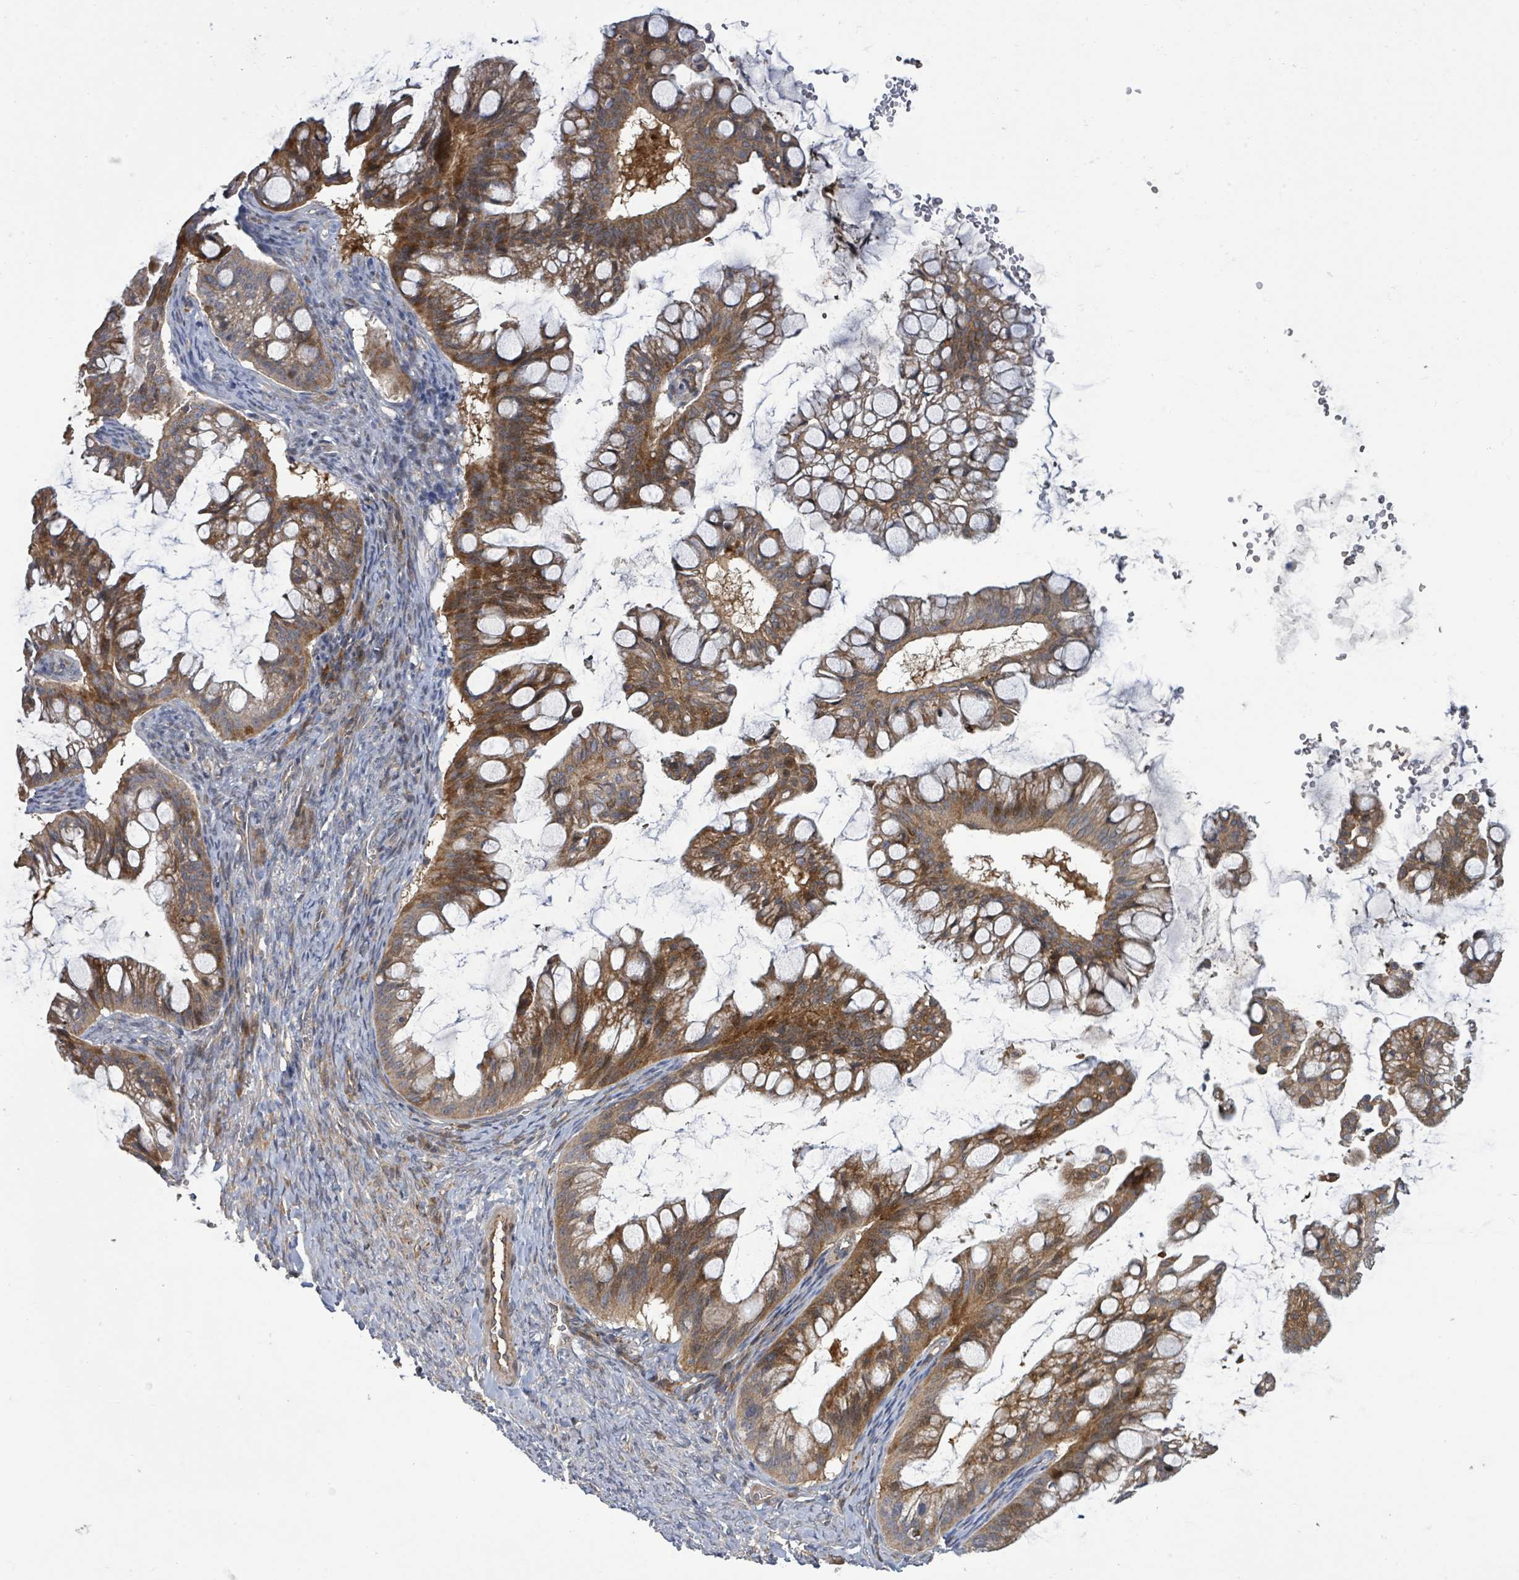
{"staining": {"intensity": "moderate", "quantity": ">75%", "location": "cytoplasmic/membranous"}, "tissue": "ovarian cancer", "cell_type": "Tumor cells", "image_type": "cancer", "snomed": [{"axis": "morphology", "description": "Cystadenocarcinoma, mucinous, NOS"}, {"axis": "topography", "description": "Ovary"}], "caption": "A brown stain labels moderate cytoplasmic/membranous staining of a protein in mucinous cystadenocarcinoma (ovarian) tumor cells.", "gene": "STARD4", "patient": {"sex": "female", "age": 73}}